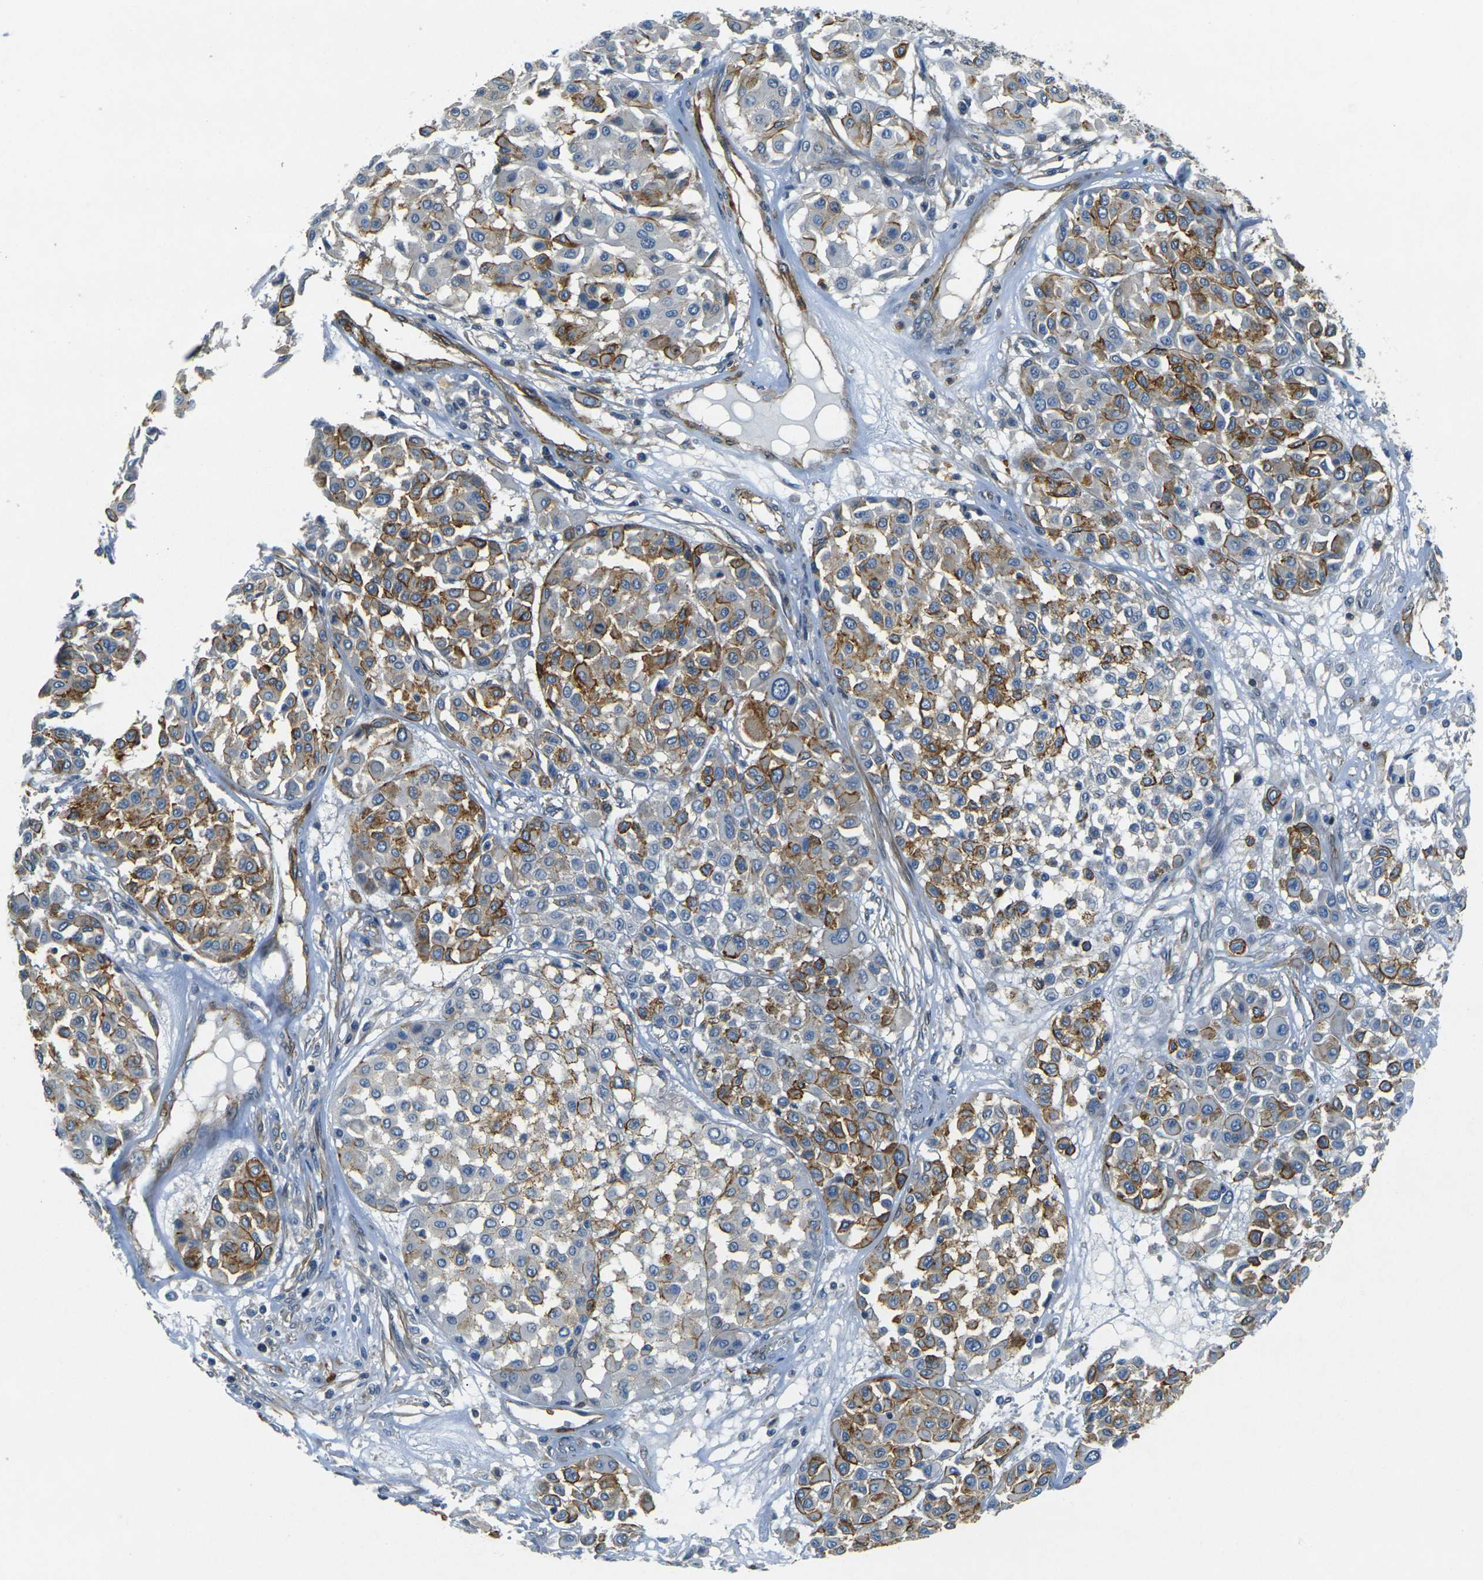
{"staining": {"intensity": "moderate", "quantity": "25%-75%", "location": "cytoplasmic/membranous"}, "tissue": "melanoma", "cell_type": "Tumor cells", "image_type": "cancer", "snomed": [{"axis": "morphology", "description": "Malignant melanoma, Metastatic site"}, {"axis": "topography", "description": "Soft tissue"}], "caption": "Malignant melanoma (metastatic site) stained for a protein (brown) shows moderate cytoplasmic/membranous positive staining in approximately 25%-75% of tumor cells.", "gene": "EPHA7", "patient": {"sex": "male", "age": 41}}